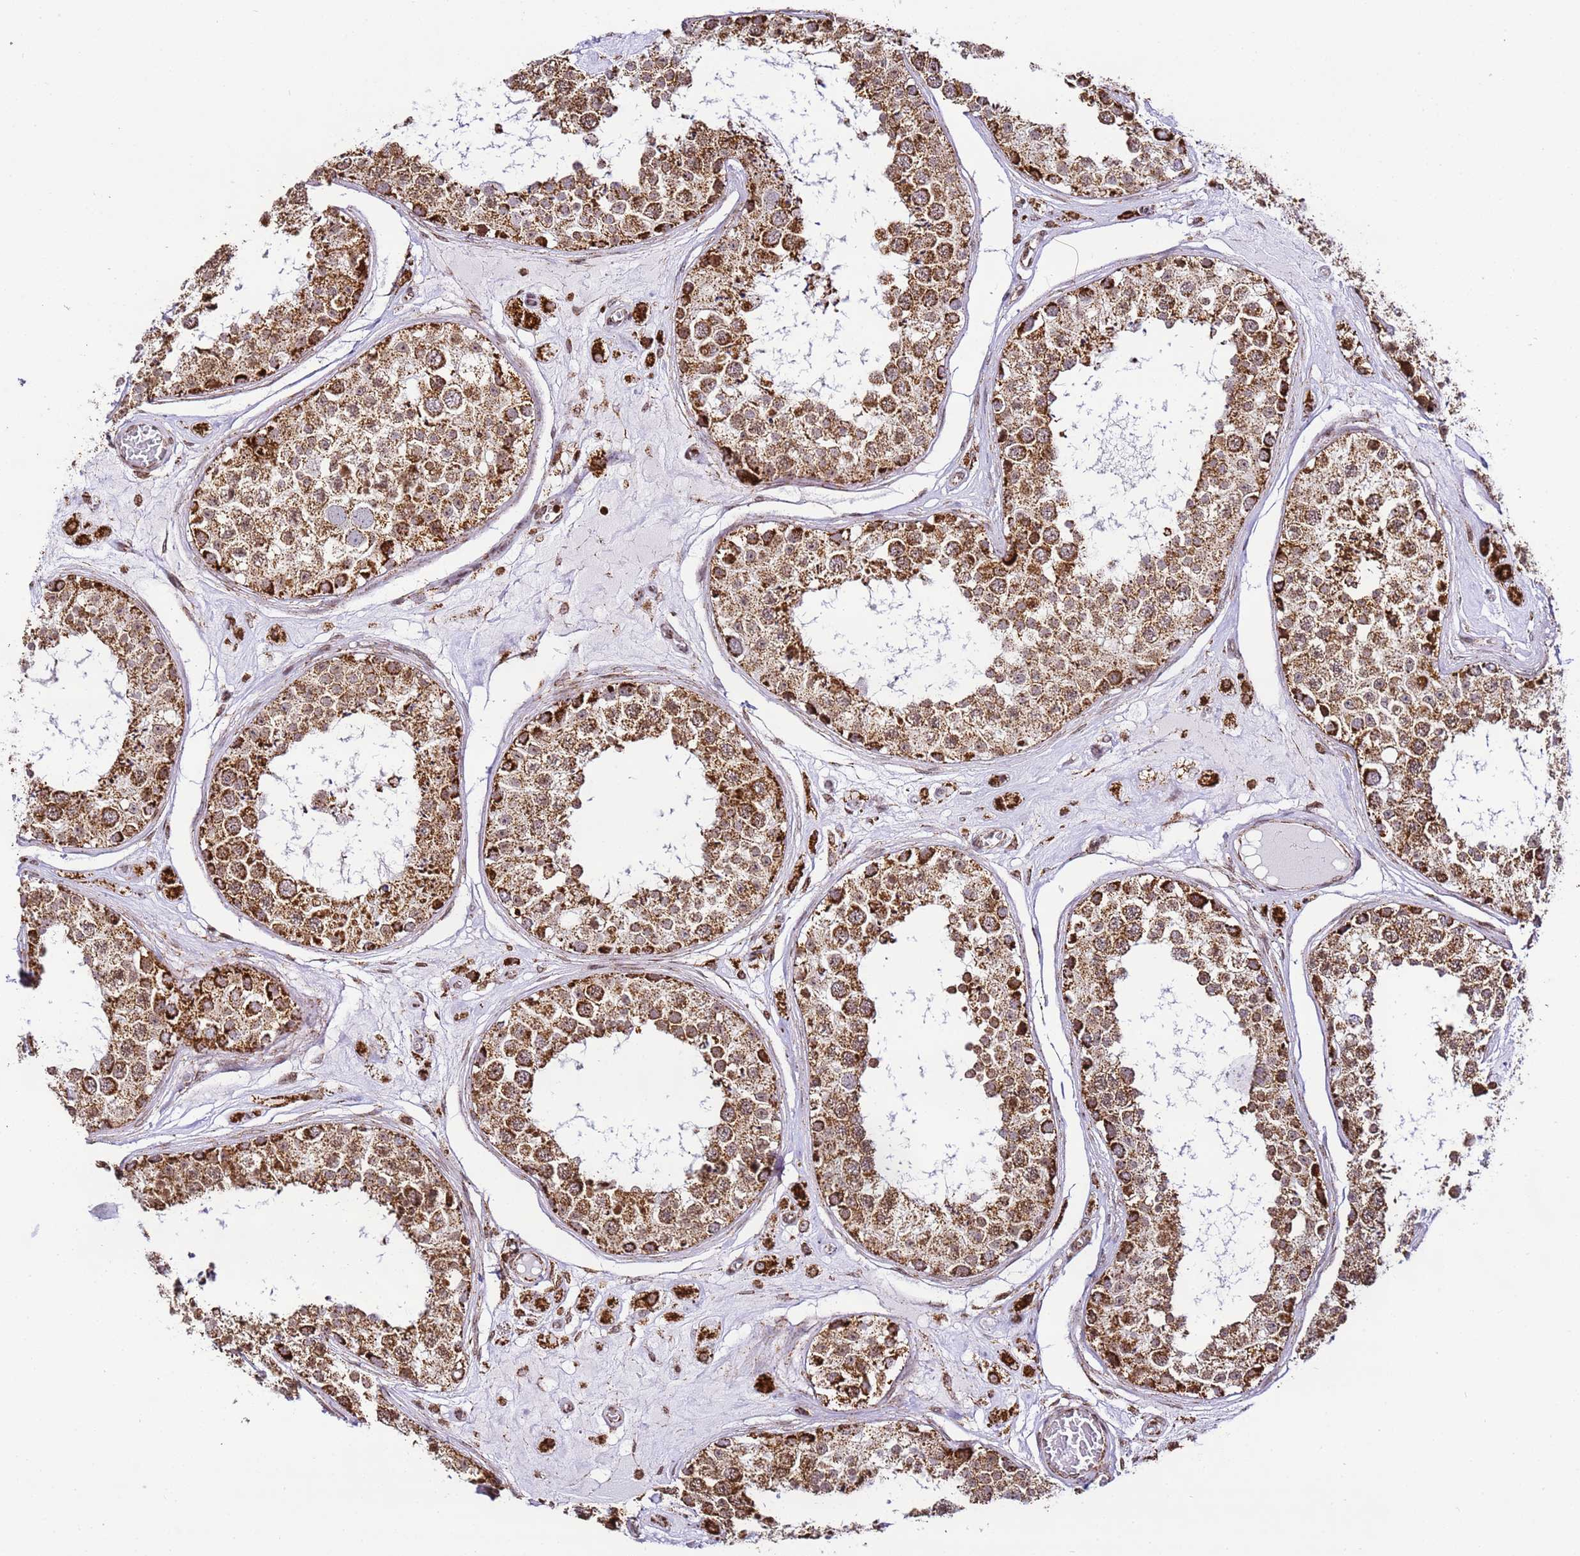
{"staining": {"intensity": "strong", "quantity": ">75%", "location": "cytoplasmic/membranous"}, "tissue": "testis", "cell_type": "Cells in seminiferous ducts", "image_type": "normal", "snomed": [{"axis": "morphology", "description": "Normal tissue, NOS"}, {"axis": "topography", "description": "Testis"}], "caption": "Strong cytoplasmic/membranous positivity for a protein is appreciated in about >75% of cells in seminiferous ducts of normal testis using immunohistochemistry.", "gene": "HSPE1", "patient": {"sex": "male", "age": 25}}